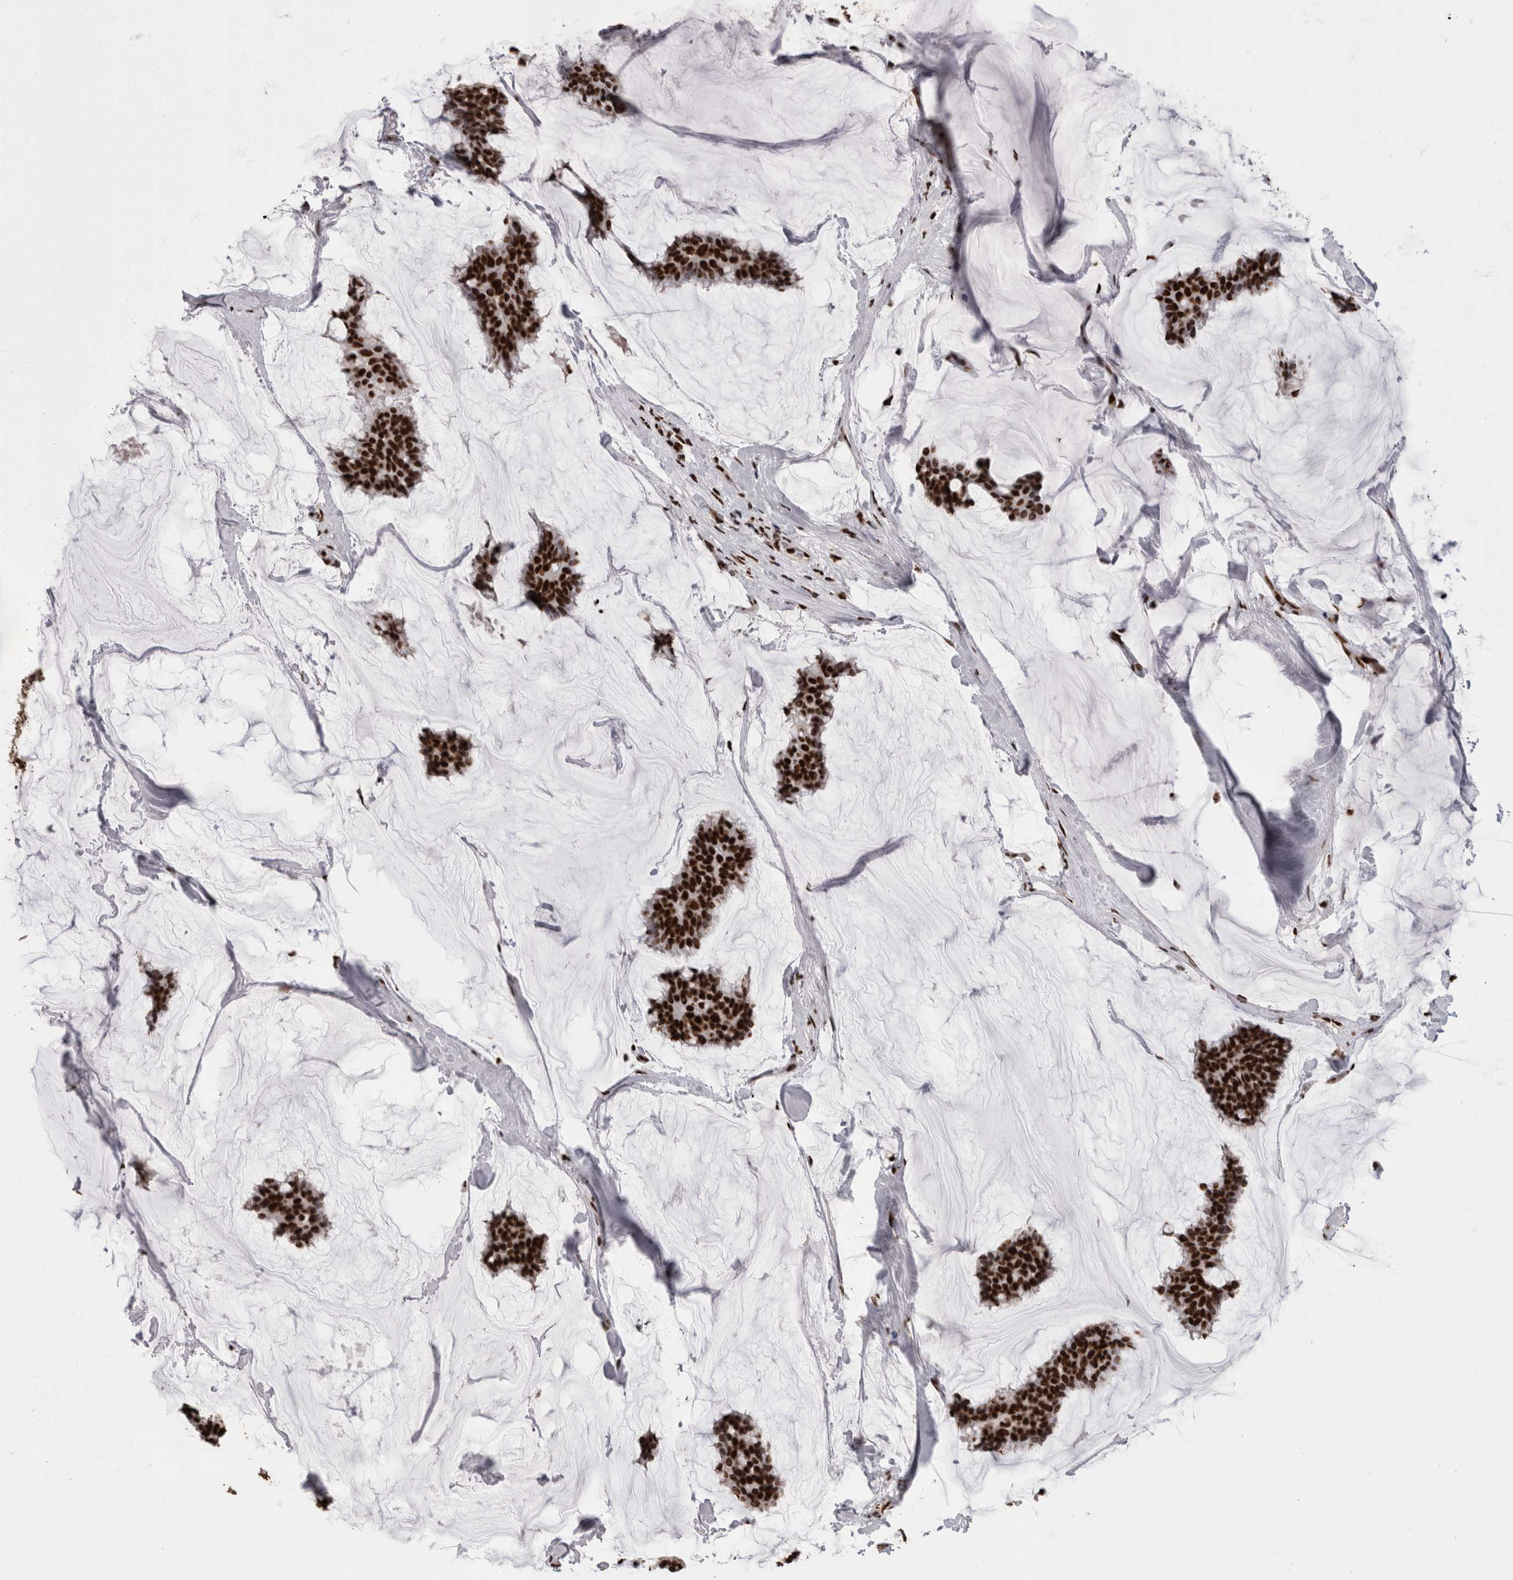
{"staining": {"intensity": "strong", "quantity": ">75%", "location": "nuclear"}, "tissue": "breast cancer", "cell_type": "Tumor cells", "image_type": "cancer", "snomed": [{"axis": "morphology", "description": "Duct carcinoma"}, {"axis": "topography", "description": "Breast"}], "caption": "An immunohistochemistry (IHC) image of tumor tissue is shown. Protein staining in brown highlights strong nuclear positivity in breast invasive ductal carcinoma within tumor cells.", "gene": "HNRNPM", "patient": {"sex": "female", "age": 93}}